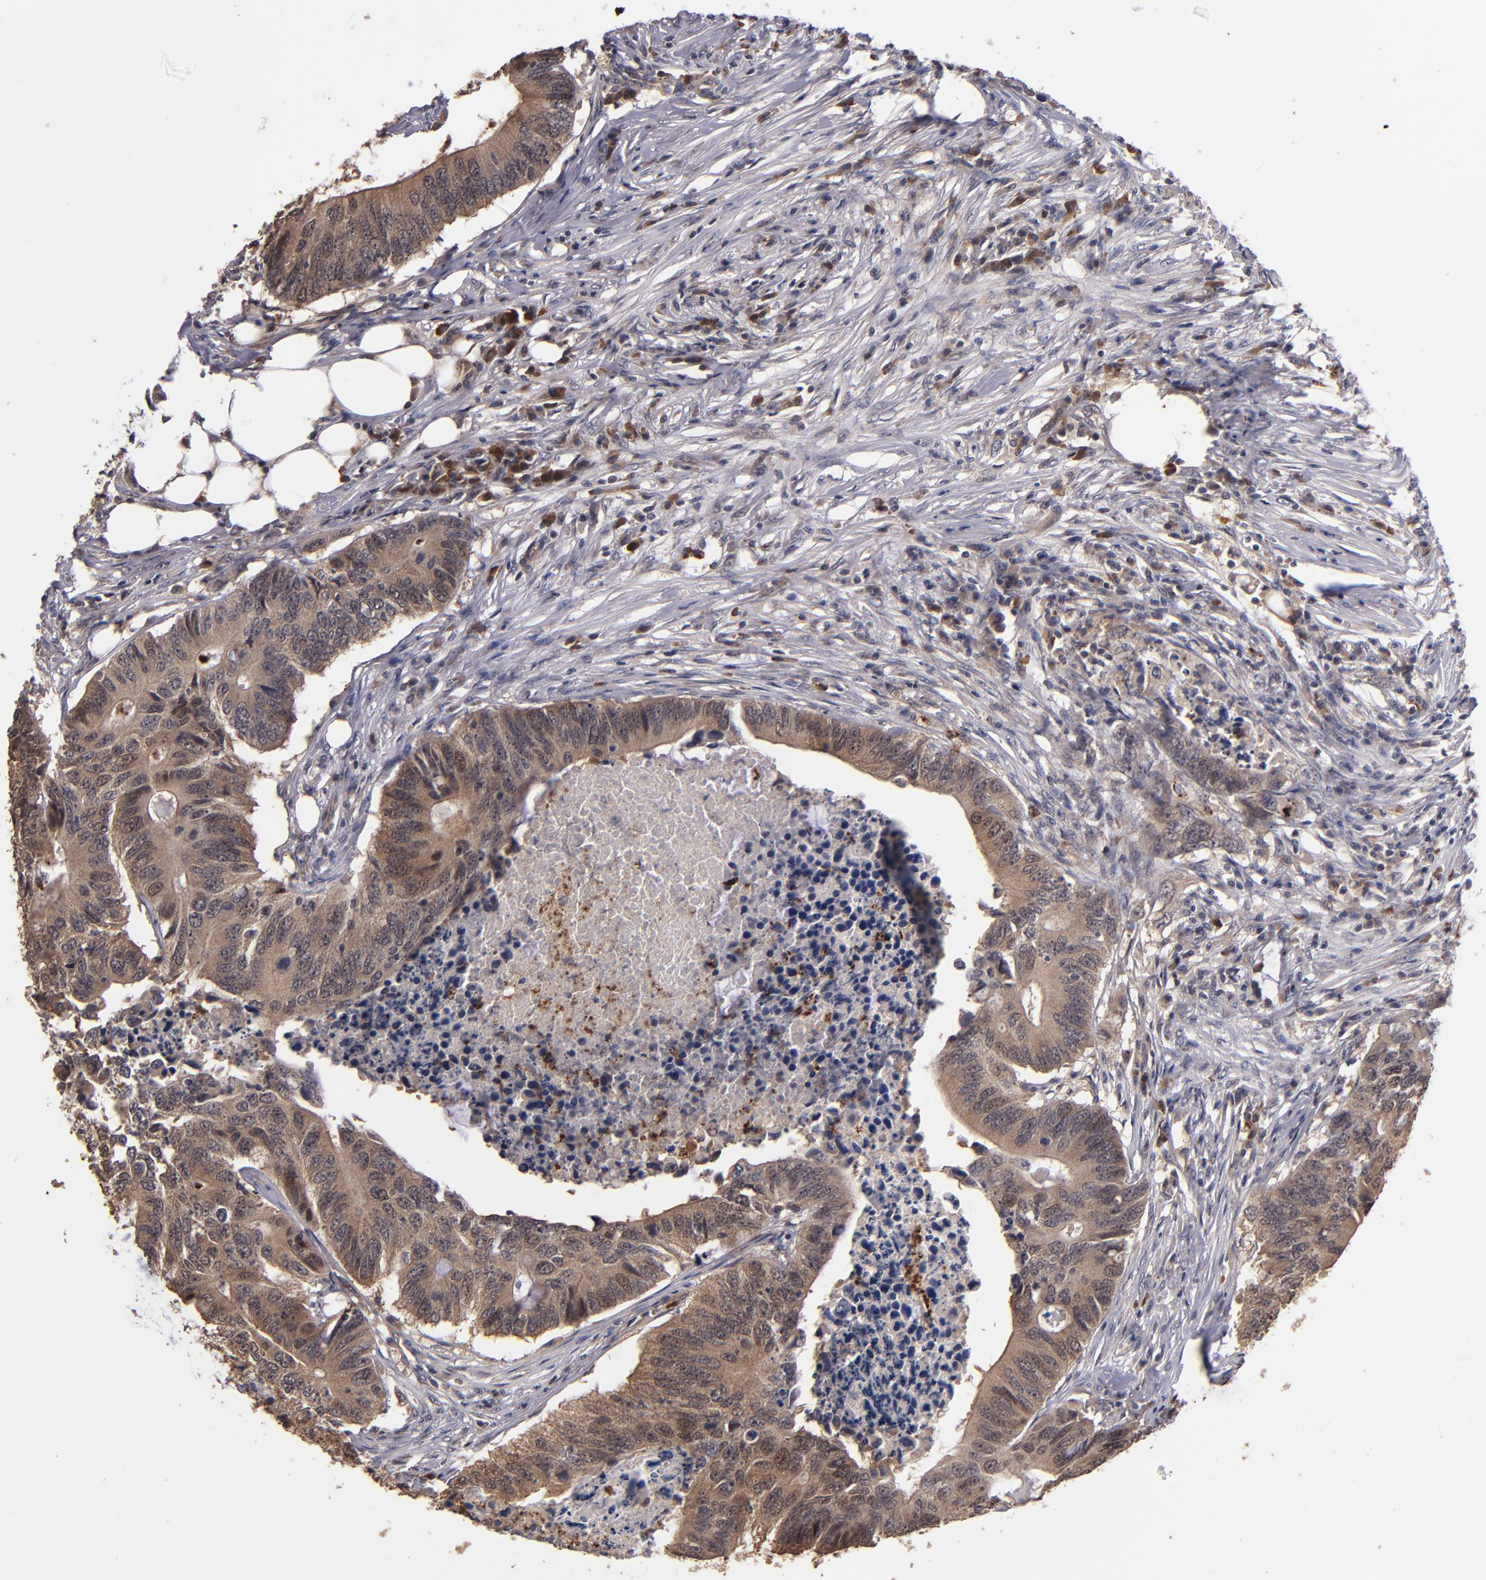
{"staining": {"intensity": "moderate", "quantity": ">75%", "location": "cytoplasmic/membranous"}, "tissue": "colorectal cancer", "cell_type": "Tumor cells", "image_type": "cancer", "snomed": [{"axis": "morphology", "description": "Adenocarcinoma, NOS"}, {"axis": "topography", "description": "Colon"}], "caption": "This photomicrograph demonstrates IHC staining of human colorectal adenocarcinoma, with medium moderate cytoplasmic/membranous staining in about >75% of tumor cells.", "gene": "TTLL12", "patient": {"sex": "male", "age": 71}}